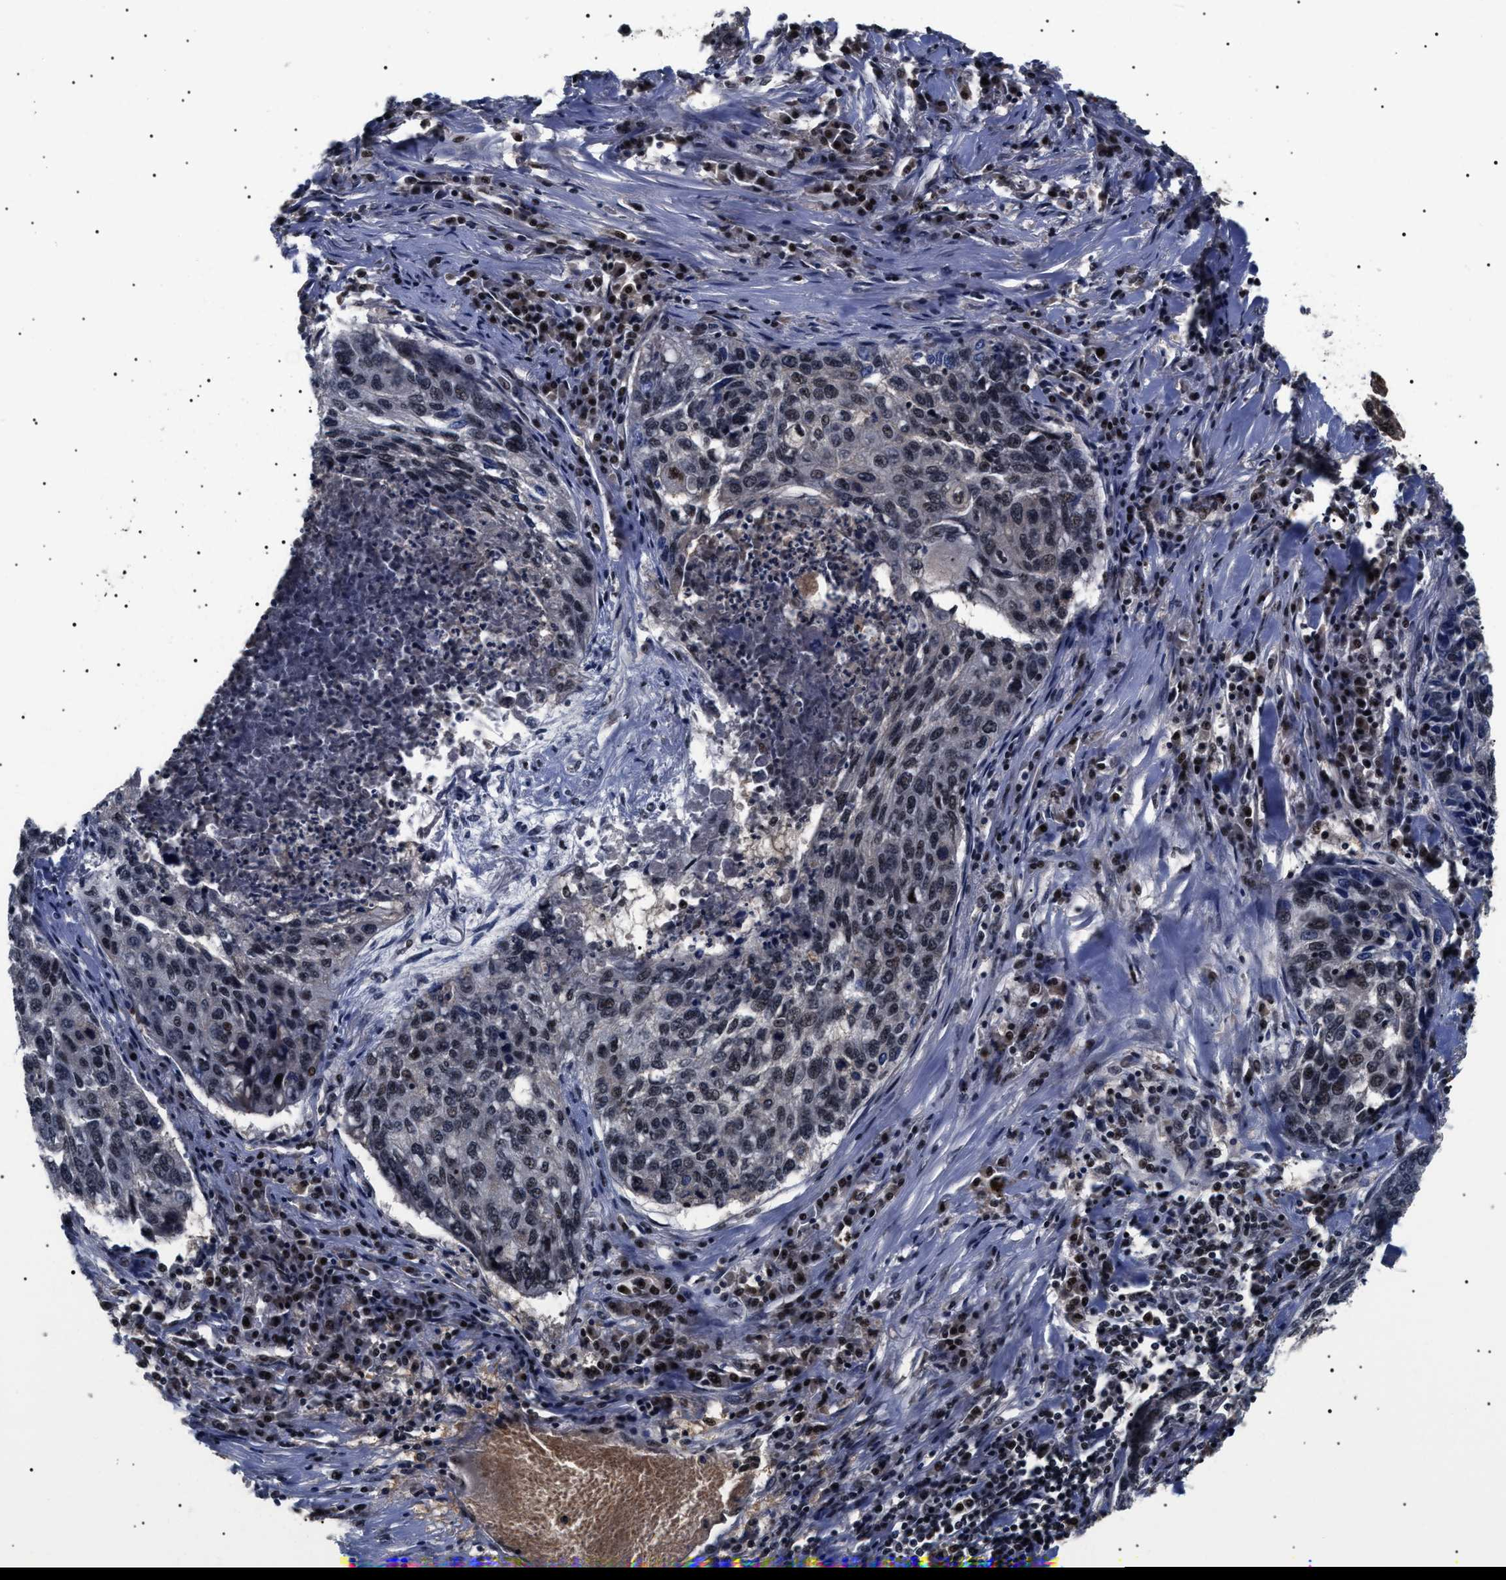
{"staining": {"intensity": "weak", "quantity": "25%-75%", "location": "nuclear"}, "tissue": "lung cancer", "cell_type": "Tumor cells", "image_type": "cancer", "snomed": [{"axis": "morphology", "description": "Squamous cell carcinoma, NOS"}, {"axis": "topography", "description": "Lung"}], "caption": "A brown stain highlights weak nuclear positivity of a protein in lung cancer tumor cells. The protein of interest is stained brown, and the nuclei are stained in blue (DAB IHC with brightfield microscopy, high magnification).", "gene": "CAAP1", "patient": {"sex": "female", "age": 63}}